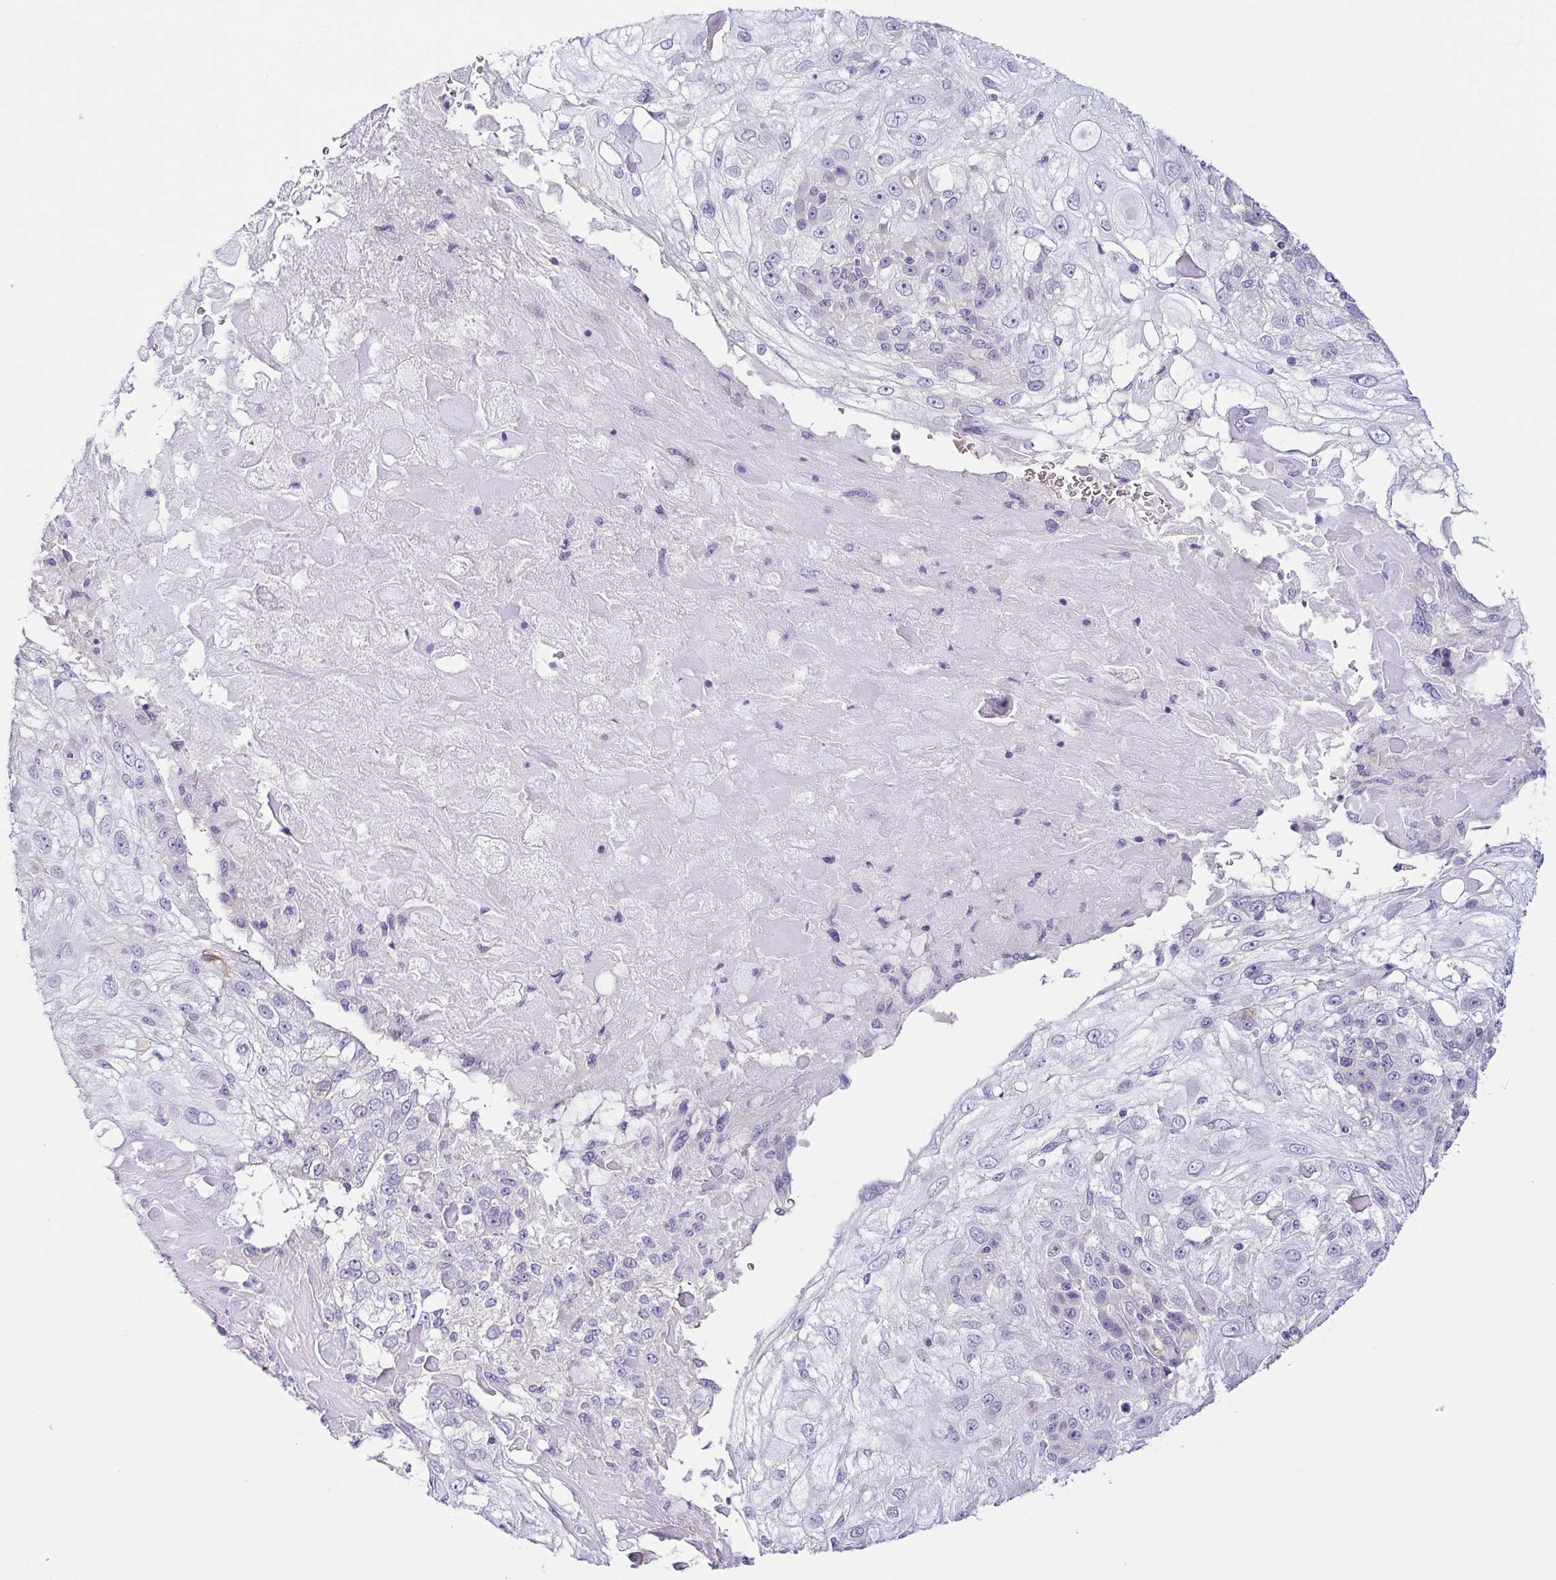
{"staining": {"intensity": "negative", "quantity": "none", "location": "none"}, "tissue": "skin cancer", "cell_type": "Tumor cells", "image_type": "cancer", "snomed": [{"axis": "morphology", "description": "Normal tissue, NOS"}, {"axis": "morphology", "description": "Squamous cell carcinoma, NOS"}, {"axis": "topography", "description": "Skin"}], "caption": "Immunohistochemical staining of skin cancer (squamous cell carcinoma) shows no significant positivity in tumor cells. The staining was performed using DAB to visualize the protein expression in brown, while the nuclei were stained in blue with hematoxylin (Magnification: 20x).", "gene": "FAM162B", "patient": {"sex": "female", "age": 83}}